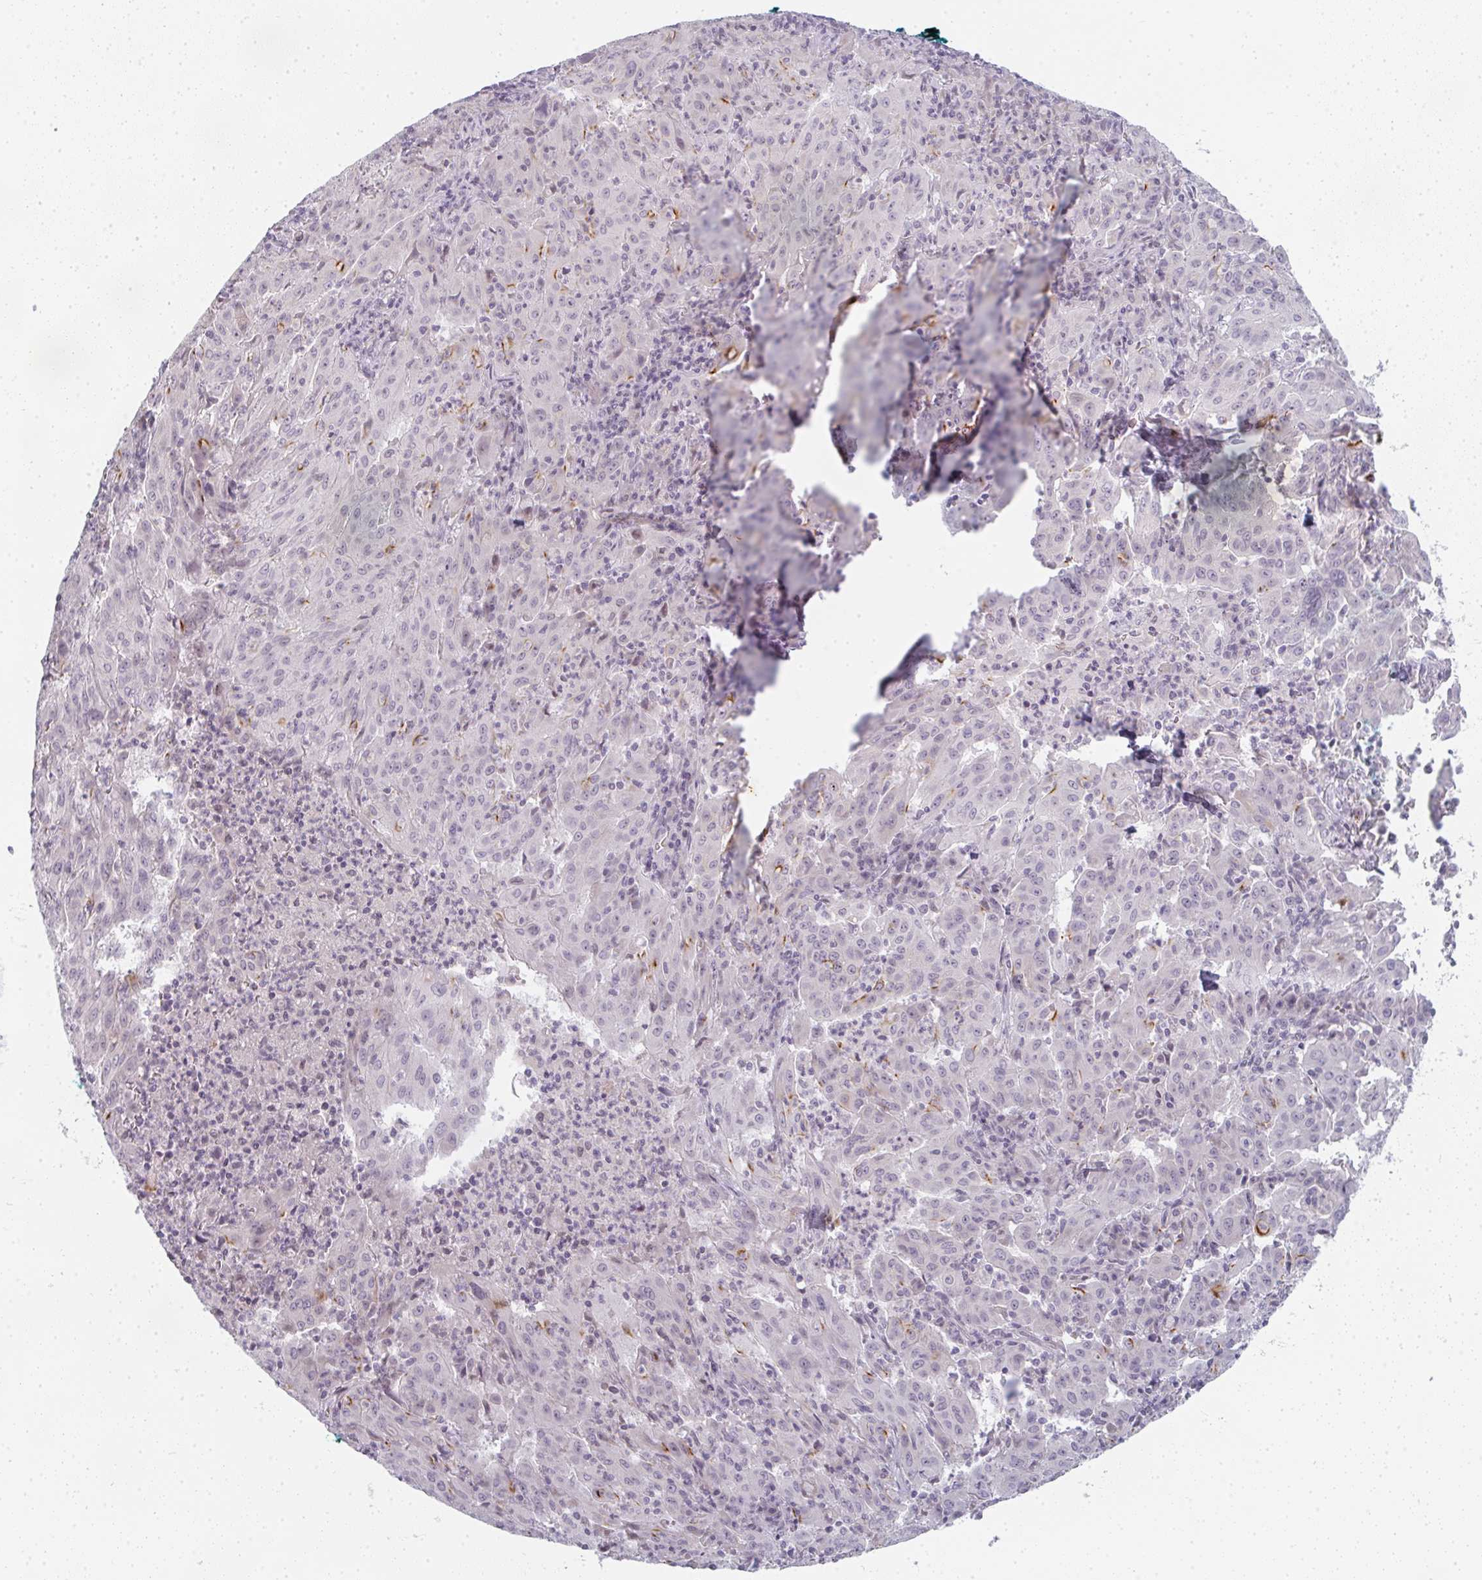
{"staining": {"intensity": "moderate", "quantity": "<25%", "location": "cytoplasmic/membranous"}, "tissue": "pancreatic cancer", "cell_type": "Tumor cells", "image_type": "cancer", "snomed": [{"axis": "morphology", "description": "Adenocarcinoma, NOS"}, {"axis": "topography", "description": "Pancreas"}], "caption": "Pancreatic cancer (adenocarcinoma) was stained to show a protein in brown. There is low levels of moderate cytoplasmic/membranous positivity in approximately <25% of tumor cells.", "gene": "RBBP6", "patient": {"sex": "male", "age": 63}}